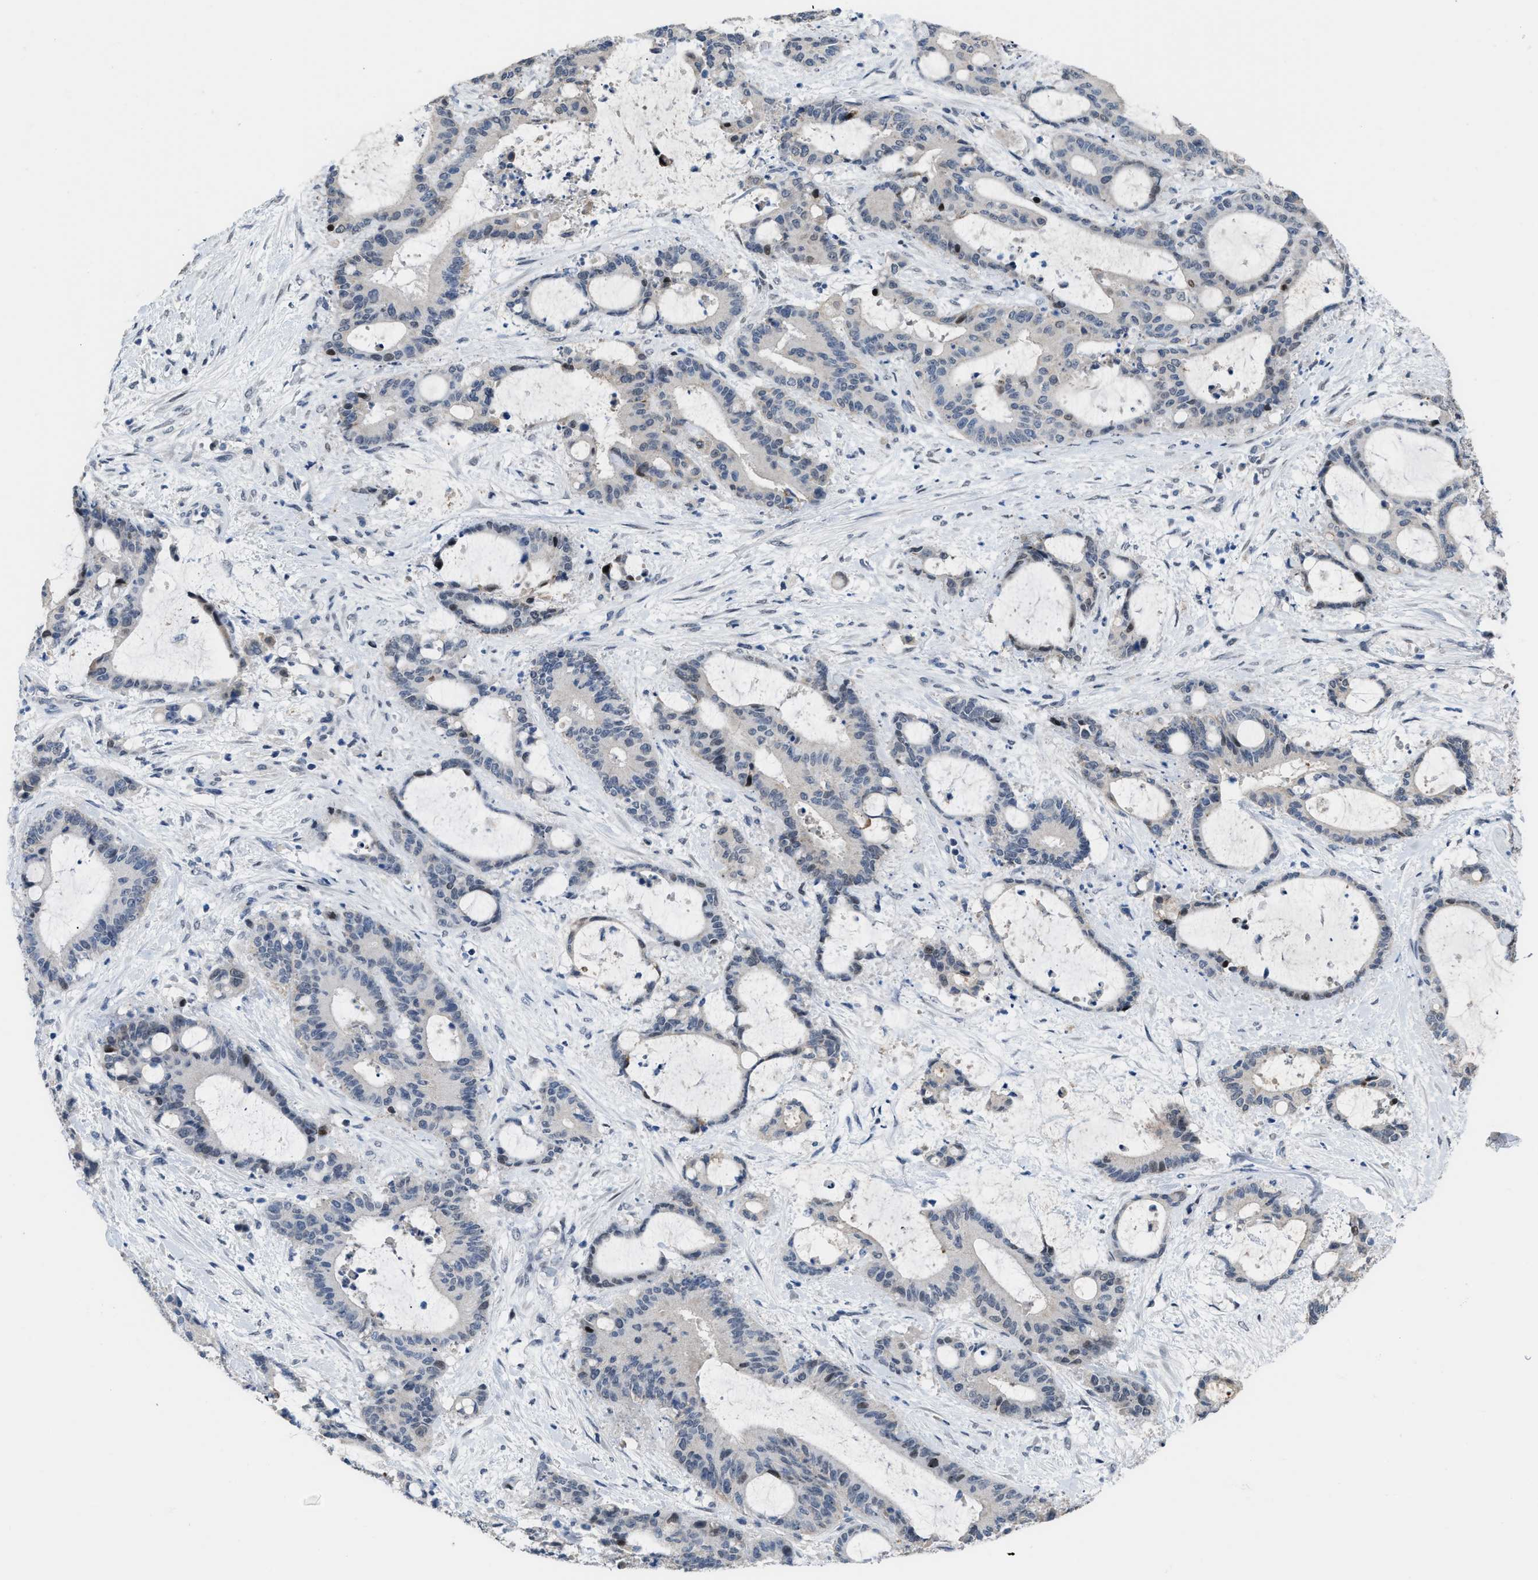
{"staining": {"intensity": "negative", "quantity": "none", "location": "none"}, "tissue": "liver cancer", "cell_type": "Tumor cells", "image_type": "cancer", "snomed": [{"axis": "morphology", "description": "Normal tissue, NOS"}, {"axis": "morphology", "description": "Cholangiocarcinoma"}, {"axis": "topography", "description": "Liver"}, {"axis": "topography", "description": "Peripheral nerve tissue"}], "caption": "Immunohistochemistry (IHC) photomicrograph of liver cholangiocarcinoma stained for a protein (brown), which reveals no expression in tumor cells. Nuclei are stained in blue.", "gene": "SETDB1", "patient": {"sex": "female", "age": 73}}